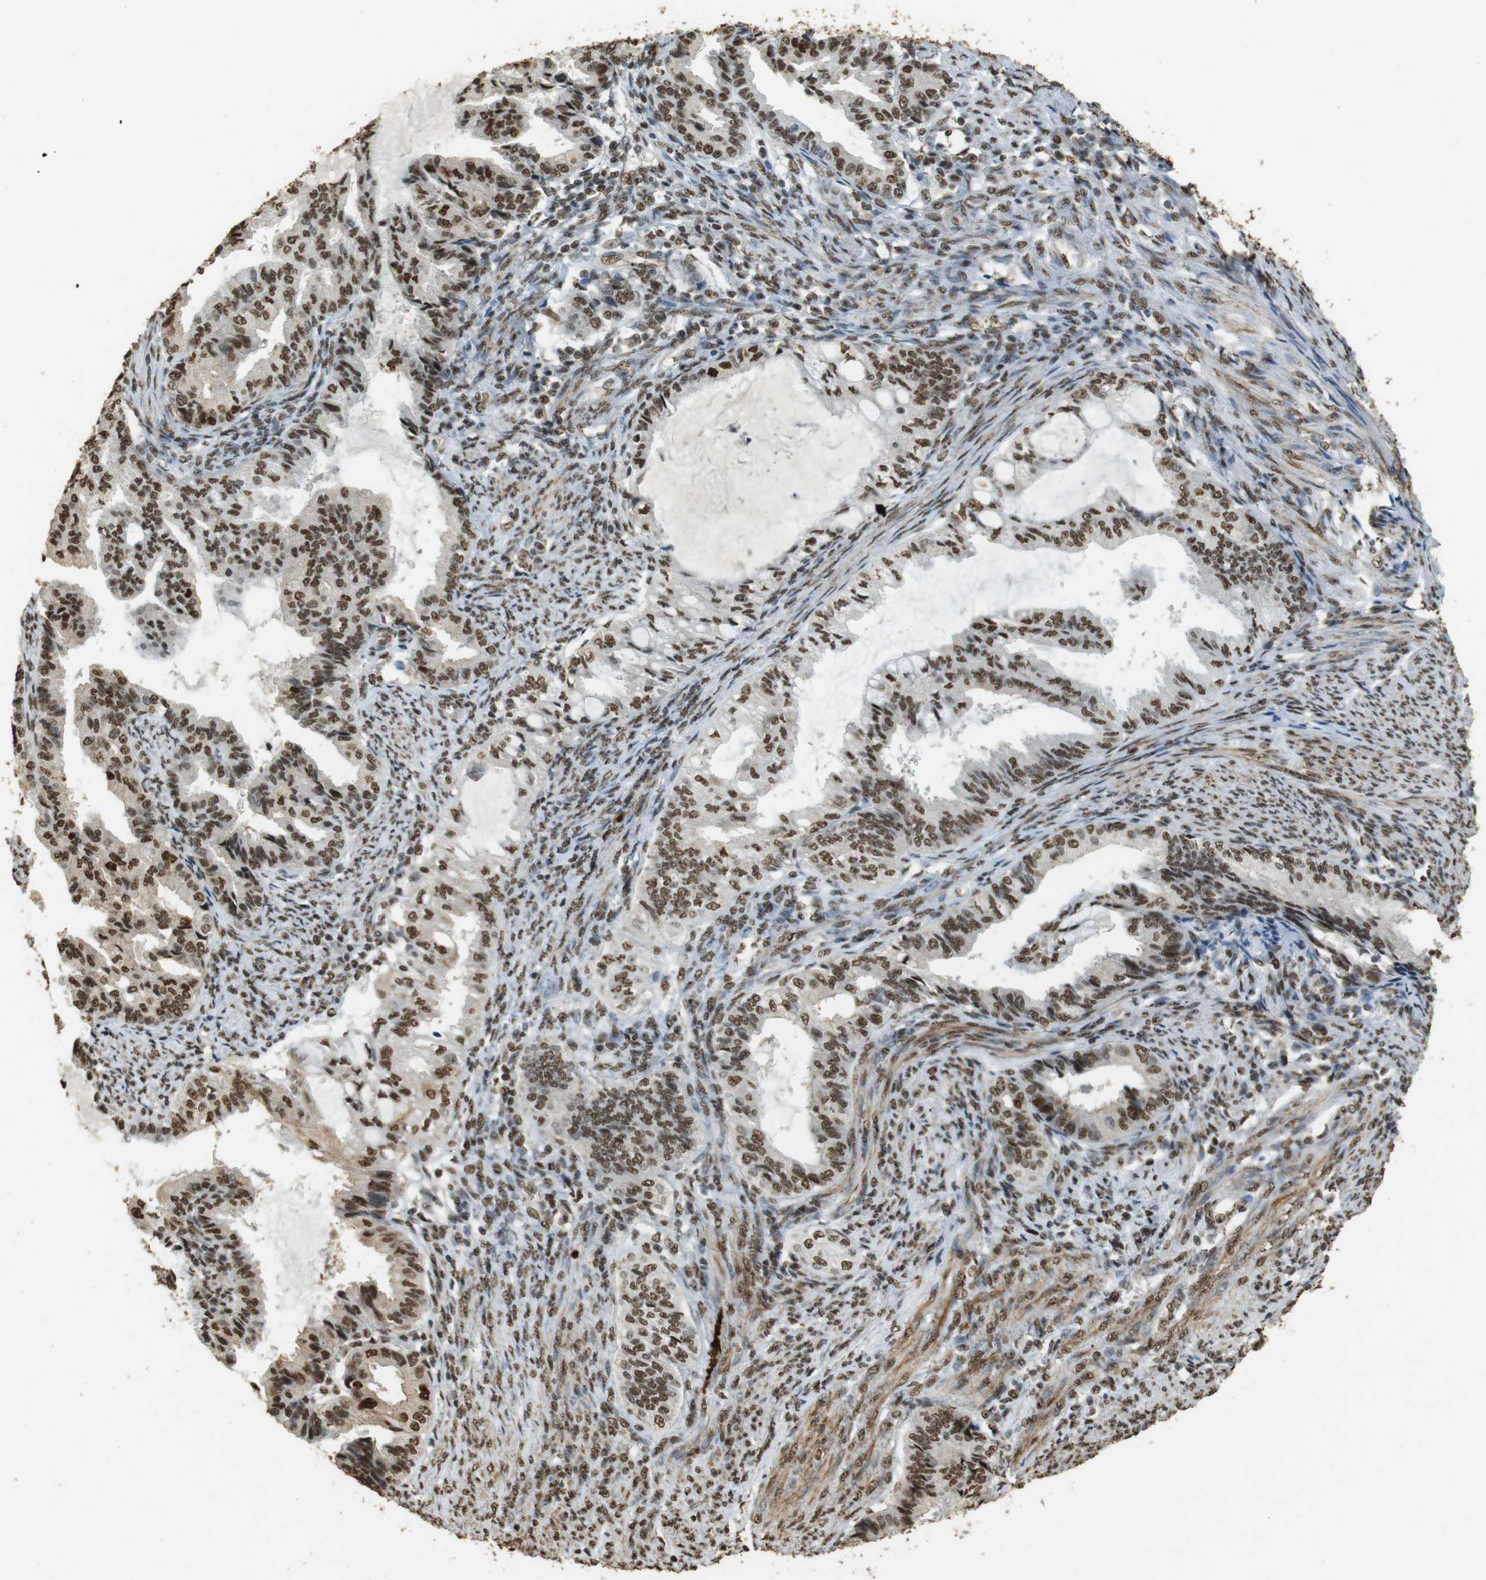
{"staining": {"intensity": "moderate", "quantity": ">75%", "location": "nuclear"}, "tissue": "endometrial cancer", "cell_type": "Tumor cells", "image_type": "cancer", "snomed": [{"axis": "morphology", "description": "Adenocarcinoma, NOS"}, {"axis": "topography", "description": "Endometrium"}], "caption": "The immunohistochemical stain shows moderate nuclear staining in tumor cells of adenocarcinoma (endometrial) tissue.", "gene": "GATA4", "patient": {"sex": "female", "age": 86}}